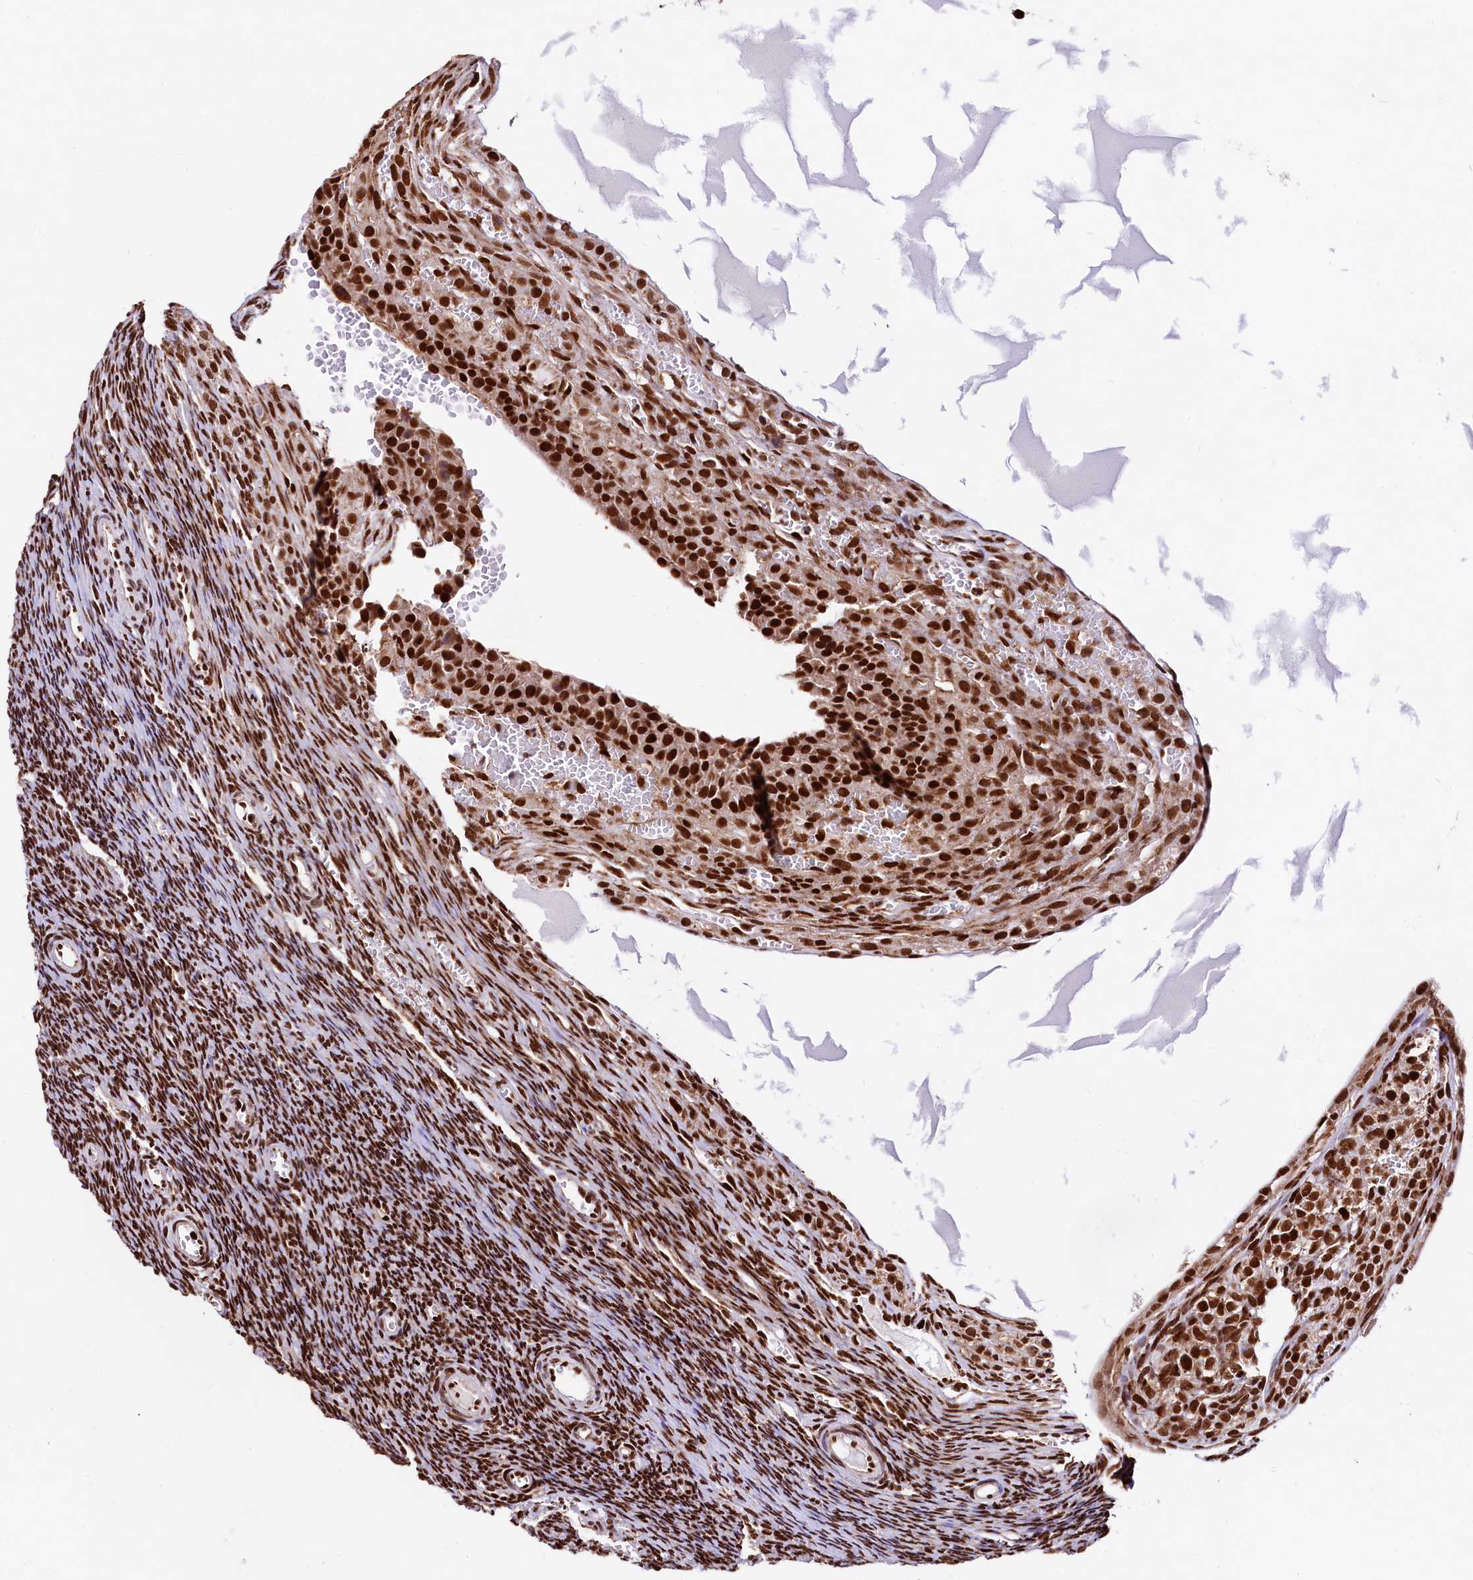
{"staining": {"intensity": "strong", "quantity": ">75%", "location": "nuclear"}, "tissue": "ovary", "cell_type": "Follicle cells", "image_type": "normal", "snomed": [{"axis": "morphology", "description": "Normal tissue, NOS"}, {"axis": "topography", "description": "Ovary"}], "caption": "Approximately >75% of follicle cells in normal ovary display strong nuclear protein positivity as visualized by brown immunohistochemical staining.", "gene": "PDS5B", "patient": {"sex": "female", "age": 39}}